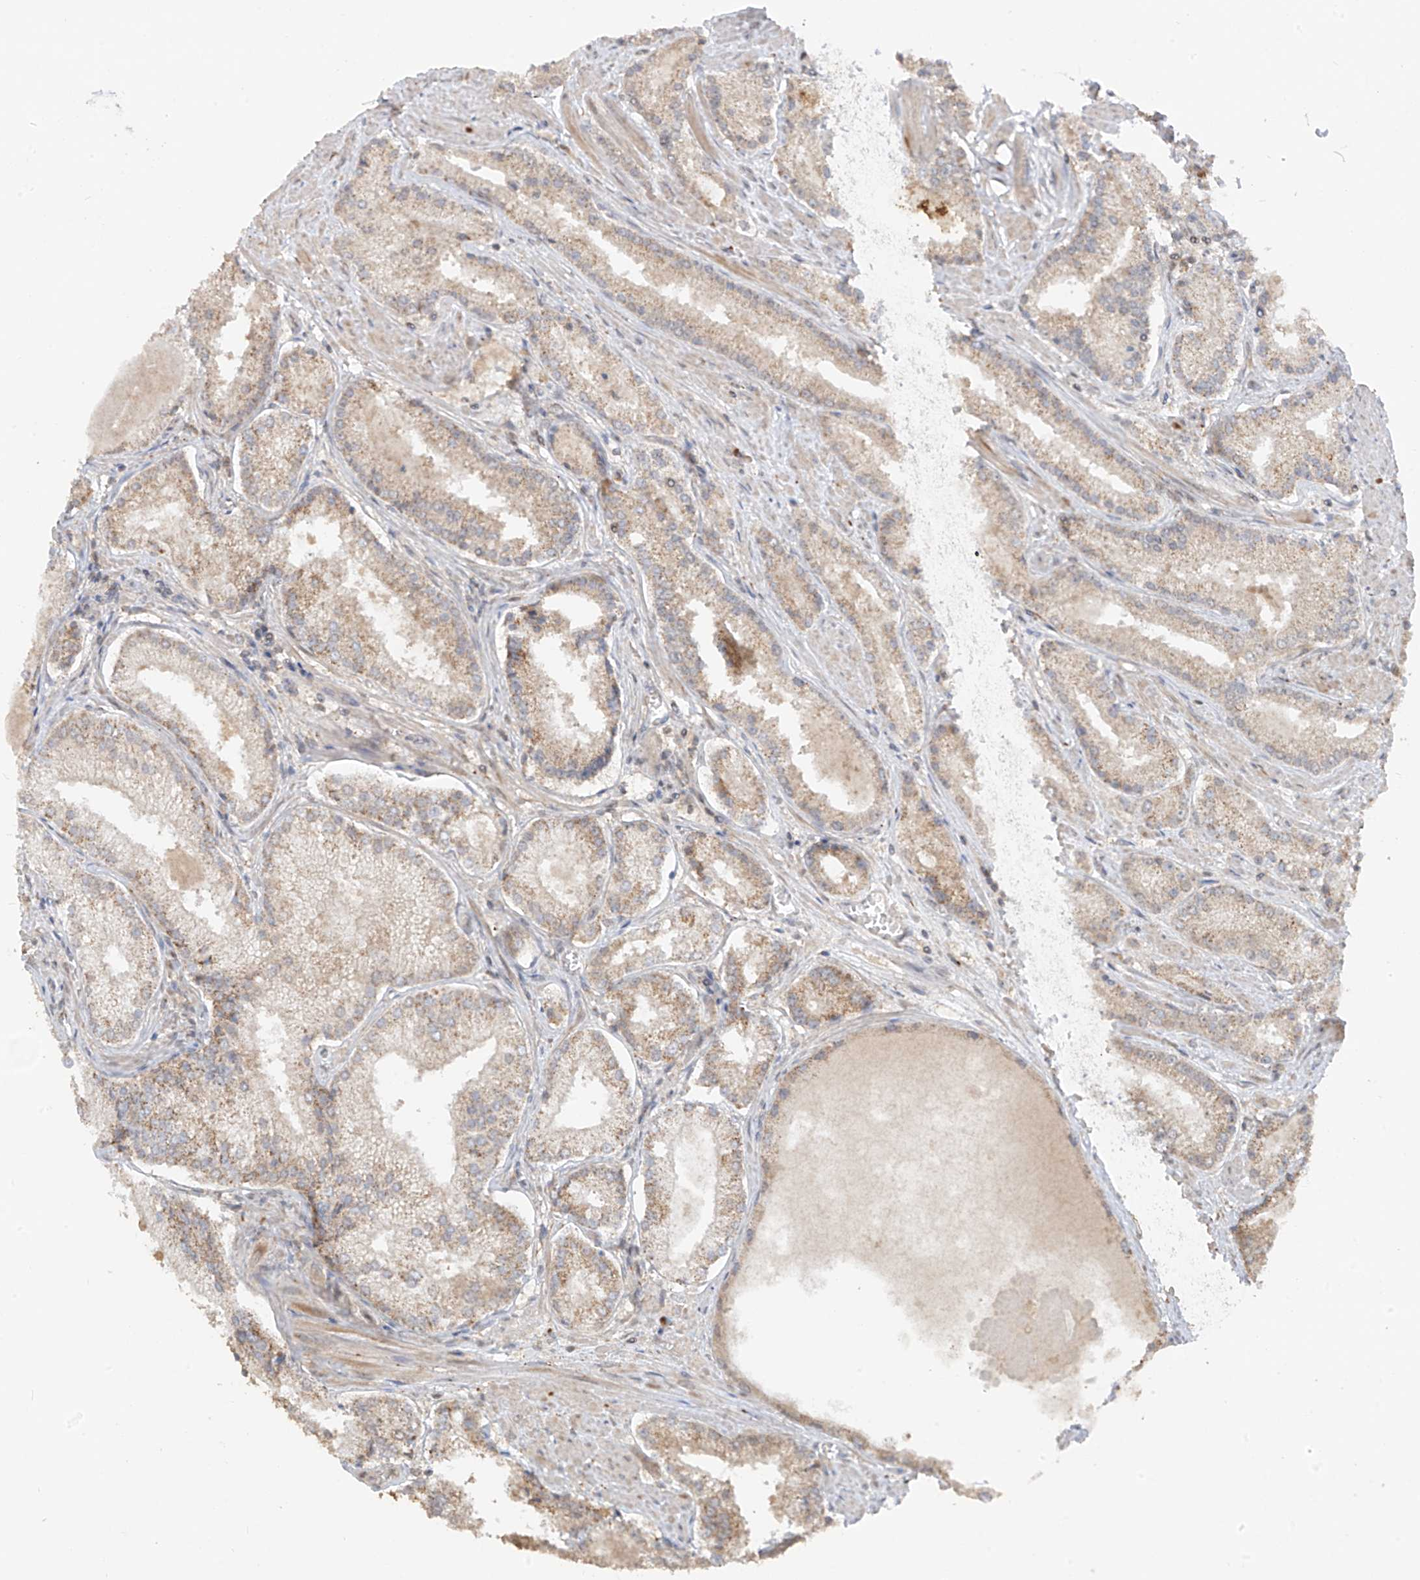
{"staining": {"intensity": "weak", "quantity": "25%-75%", "location": "cytoplasmic/membranous"}, "tissue": "prostate cancer", "cell_type": "Tumor cells", "image_type": "cancer", "snomed": [{"axis": "morphology", "description": "Adenocarcinoma, Low grade"}, {"axis": "topography", "description": "Prostate"}], "caption": "Immunohistochemical staining of human prostate cancer displays weak cytoplasmic/membranous protein positivity in about 25%-75% of tumor cells. (DAB IHC with brightfield microscopy, high magnification).", "gene": "COLGALT2", "patient": {"sex": "male", "age": 54}}